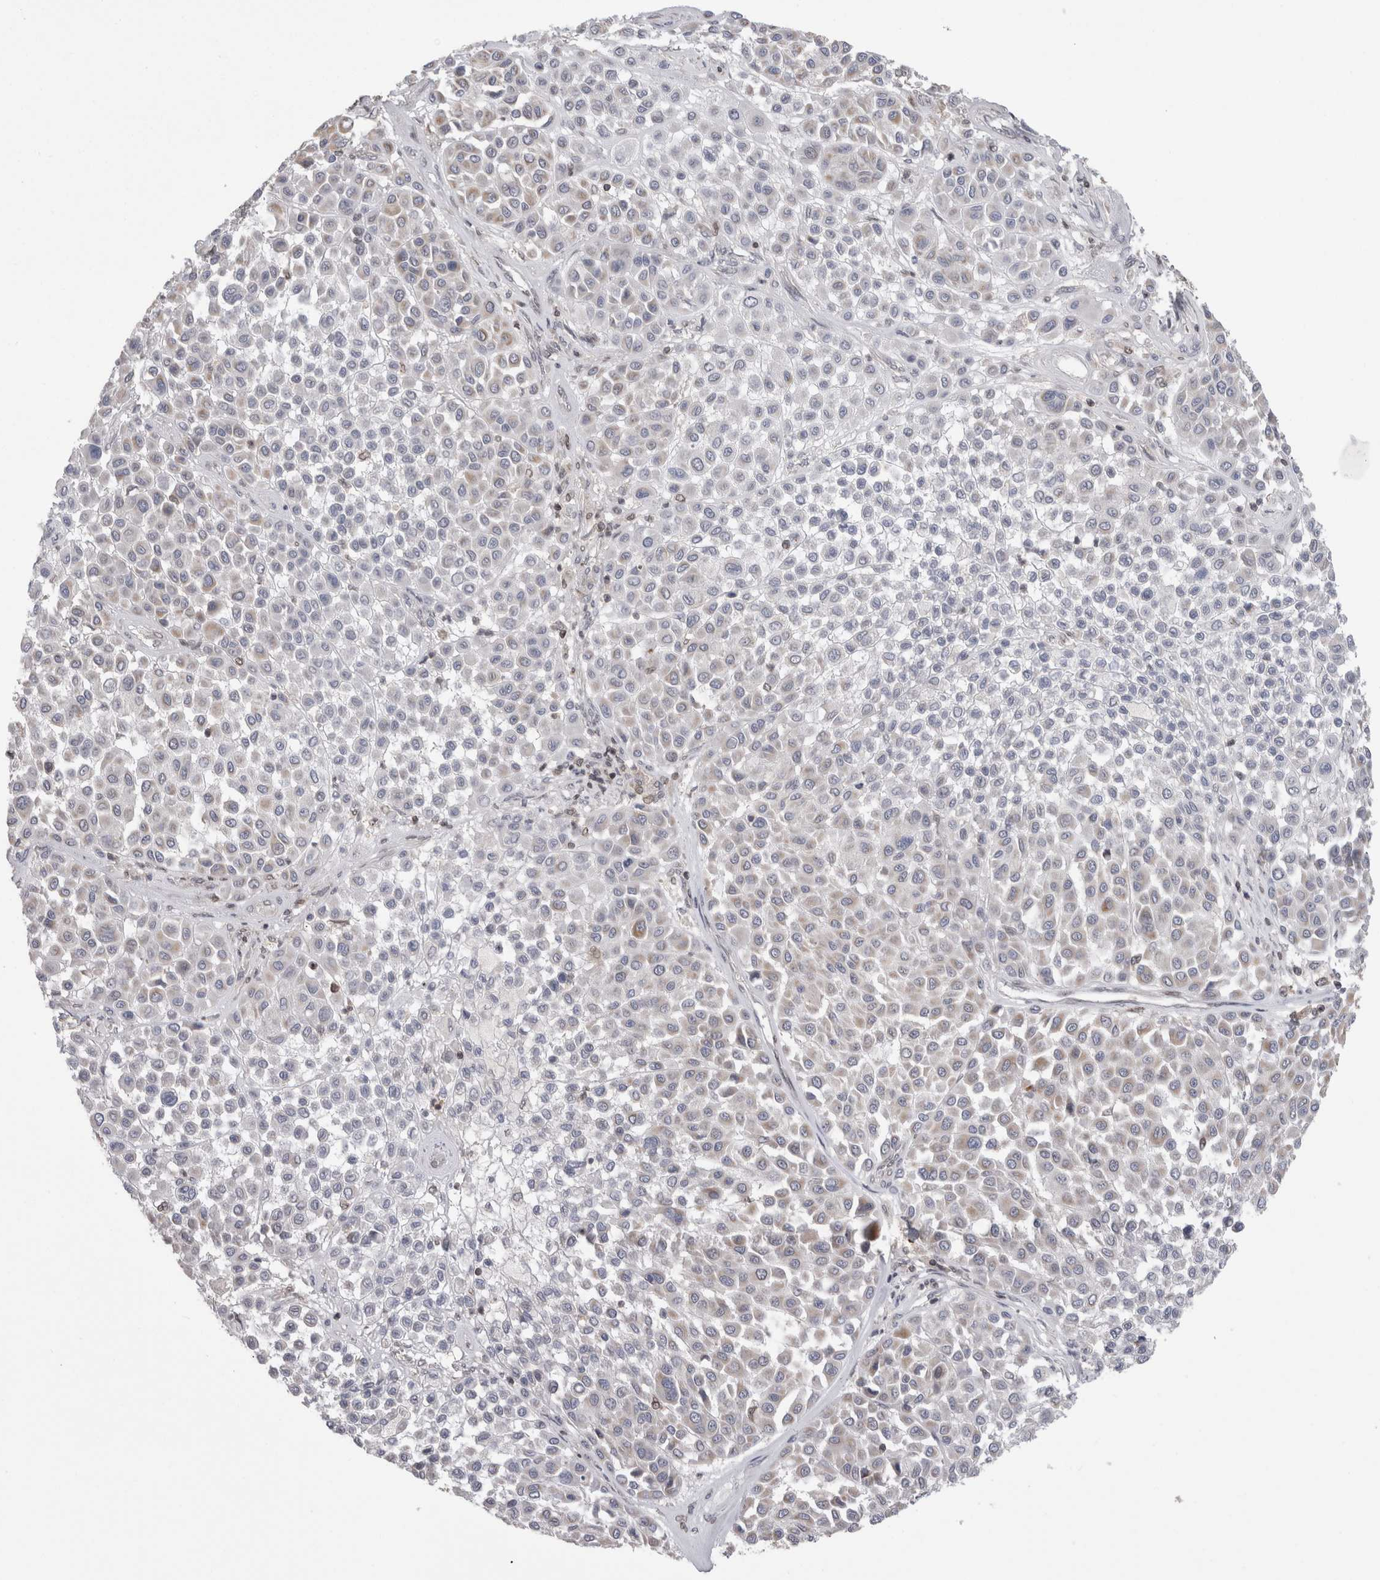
{"staining": {"intensity": "negative", "quantity": "none", "location": "none"}, "tissue": "melanoma", "cell_type": "Tumor cells", "image_type": "cancer", "snomed": [{"axis": "morphology", "description": "Malignant melanoma, Metastatic site"}, {"axis": "topography", "description": "Soft tissue"}], "caption": "Immunohistochemical staining of melanoma reveals no significant expression in tumor cells. (DAB (3,3'-diaminobenzidine) IHC visualized using brightfield microscopy, high magnification).", "gene": "DARS2", "patient": {"sex": "male", "age": 41}}